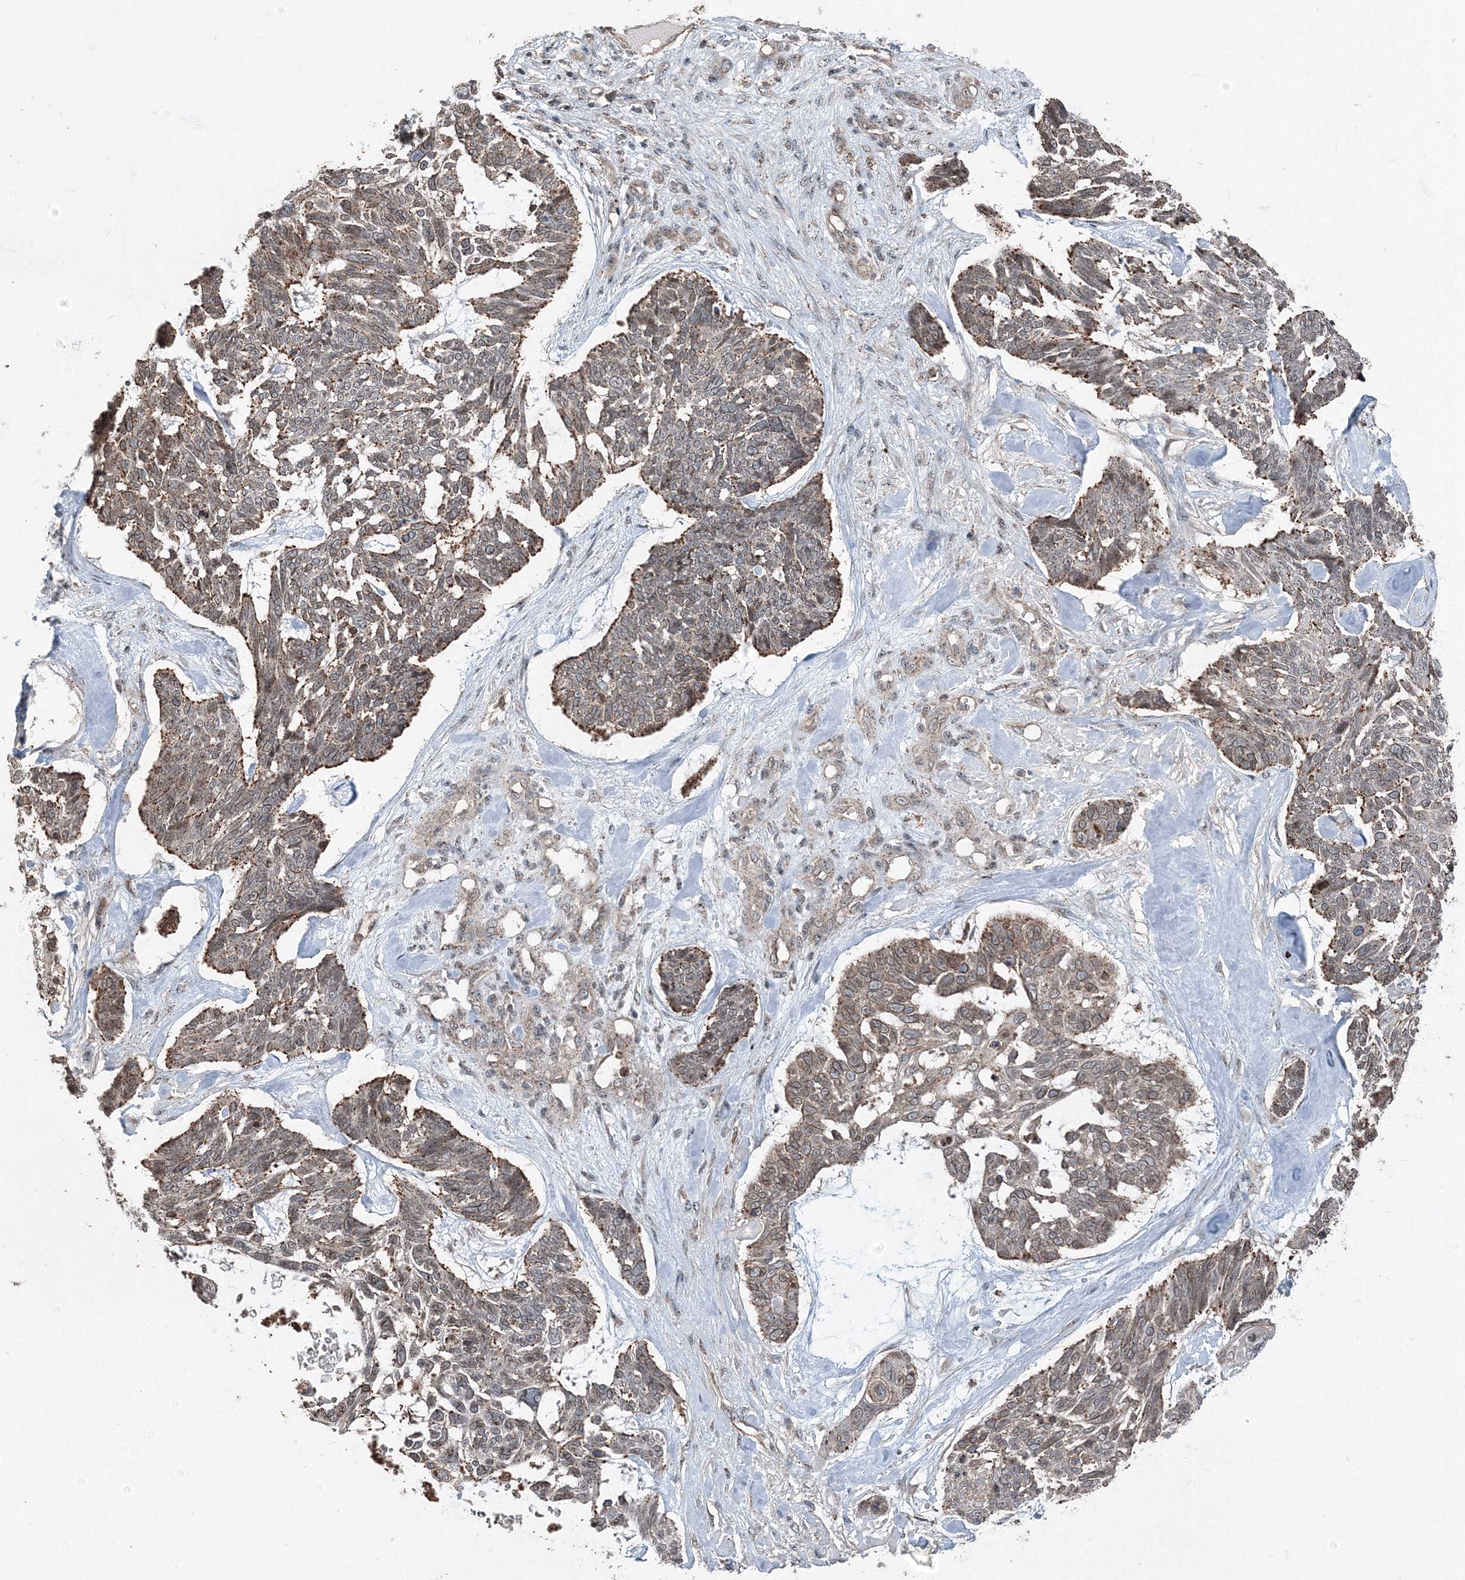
{"staining": {"intensity": "moderate", "quantity": ">75%", "location": "cytoplasmic/membranous"}, "tissue": "skin cancer", "cell_type": "Tumor cells", "image_type": "cancer", "snomed": [{"axis": "morphology", "description": "Basal cell carcinoma"}, {"axis": "topography", "description": "Skin"}], "caption": "Skin cancer stained with immunohistochemistry (IHC) displays moderate cytoplasmic/membranous staining in about >75% of tumor cells.", "gene": "AASDH", "patient": {"sex": "male", "age": 88}}